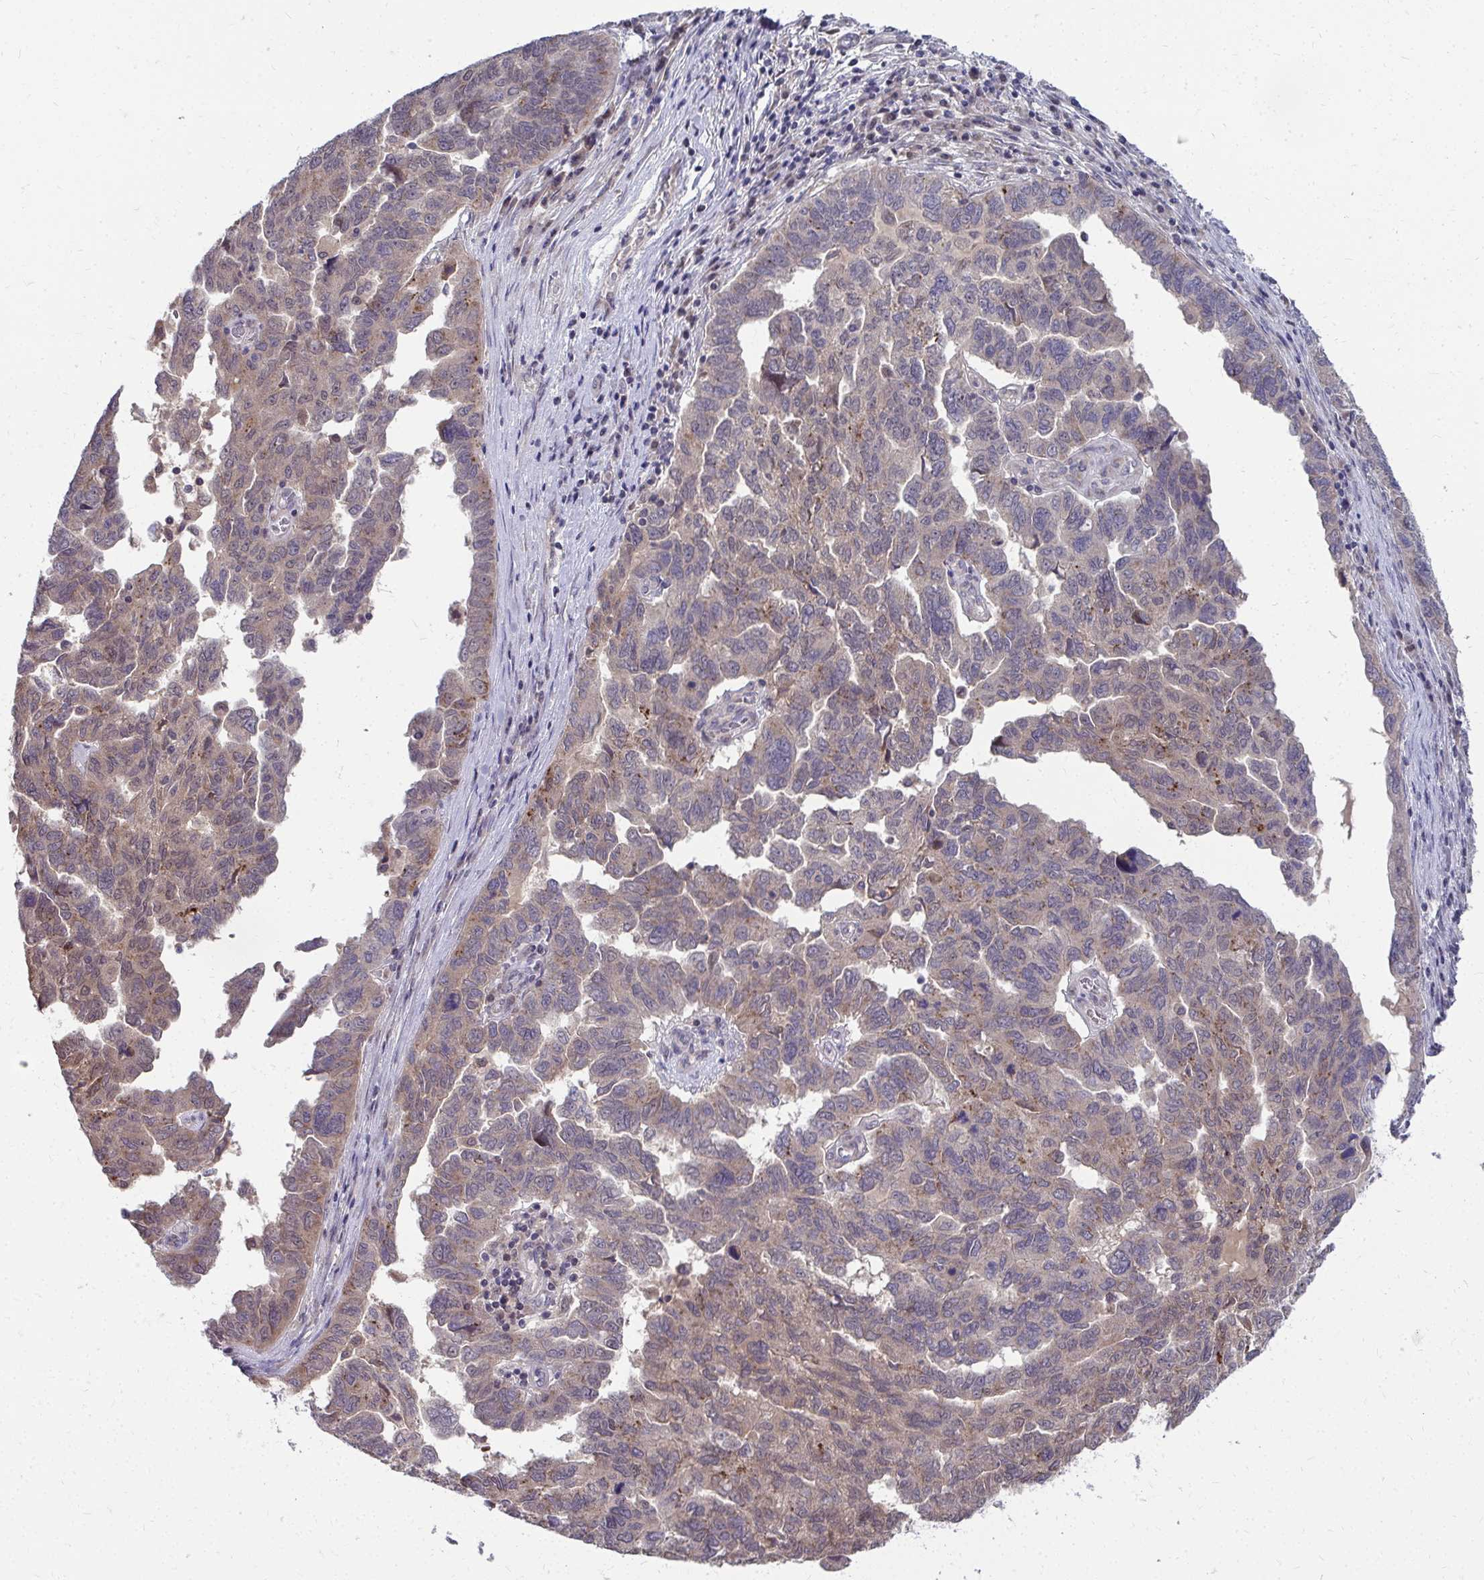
{"staining": {"intensity": "weak", "quantity": "<25%", "location": "cytoplasmic/membranous"}, "tissue": "ovarian cancer", "cell_type": "Tumor cells", "image_type": "cancer", "snomed": [{"axis": "morphology", "description": "Cystadenocarcinoma, serous, NOS"}, {"axis": "topography", "description": "Ovary"}], "caption": "High power microscopy photomicrograph of an immunohistochemistry (IHC) micrograph of ovarian serous cystadenocarcinoma, revealing no significant staining in tumor cells. (Brightfield microscopy of DAB (3,3'-diaminobenzidine) IHC at high magnification).", "gene": "MROH8", "patient": {"sex": "female", "age": 64}}